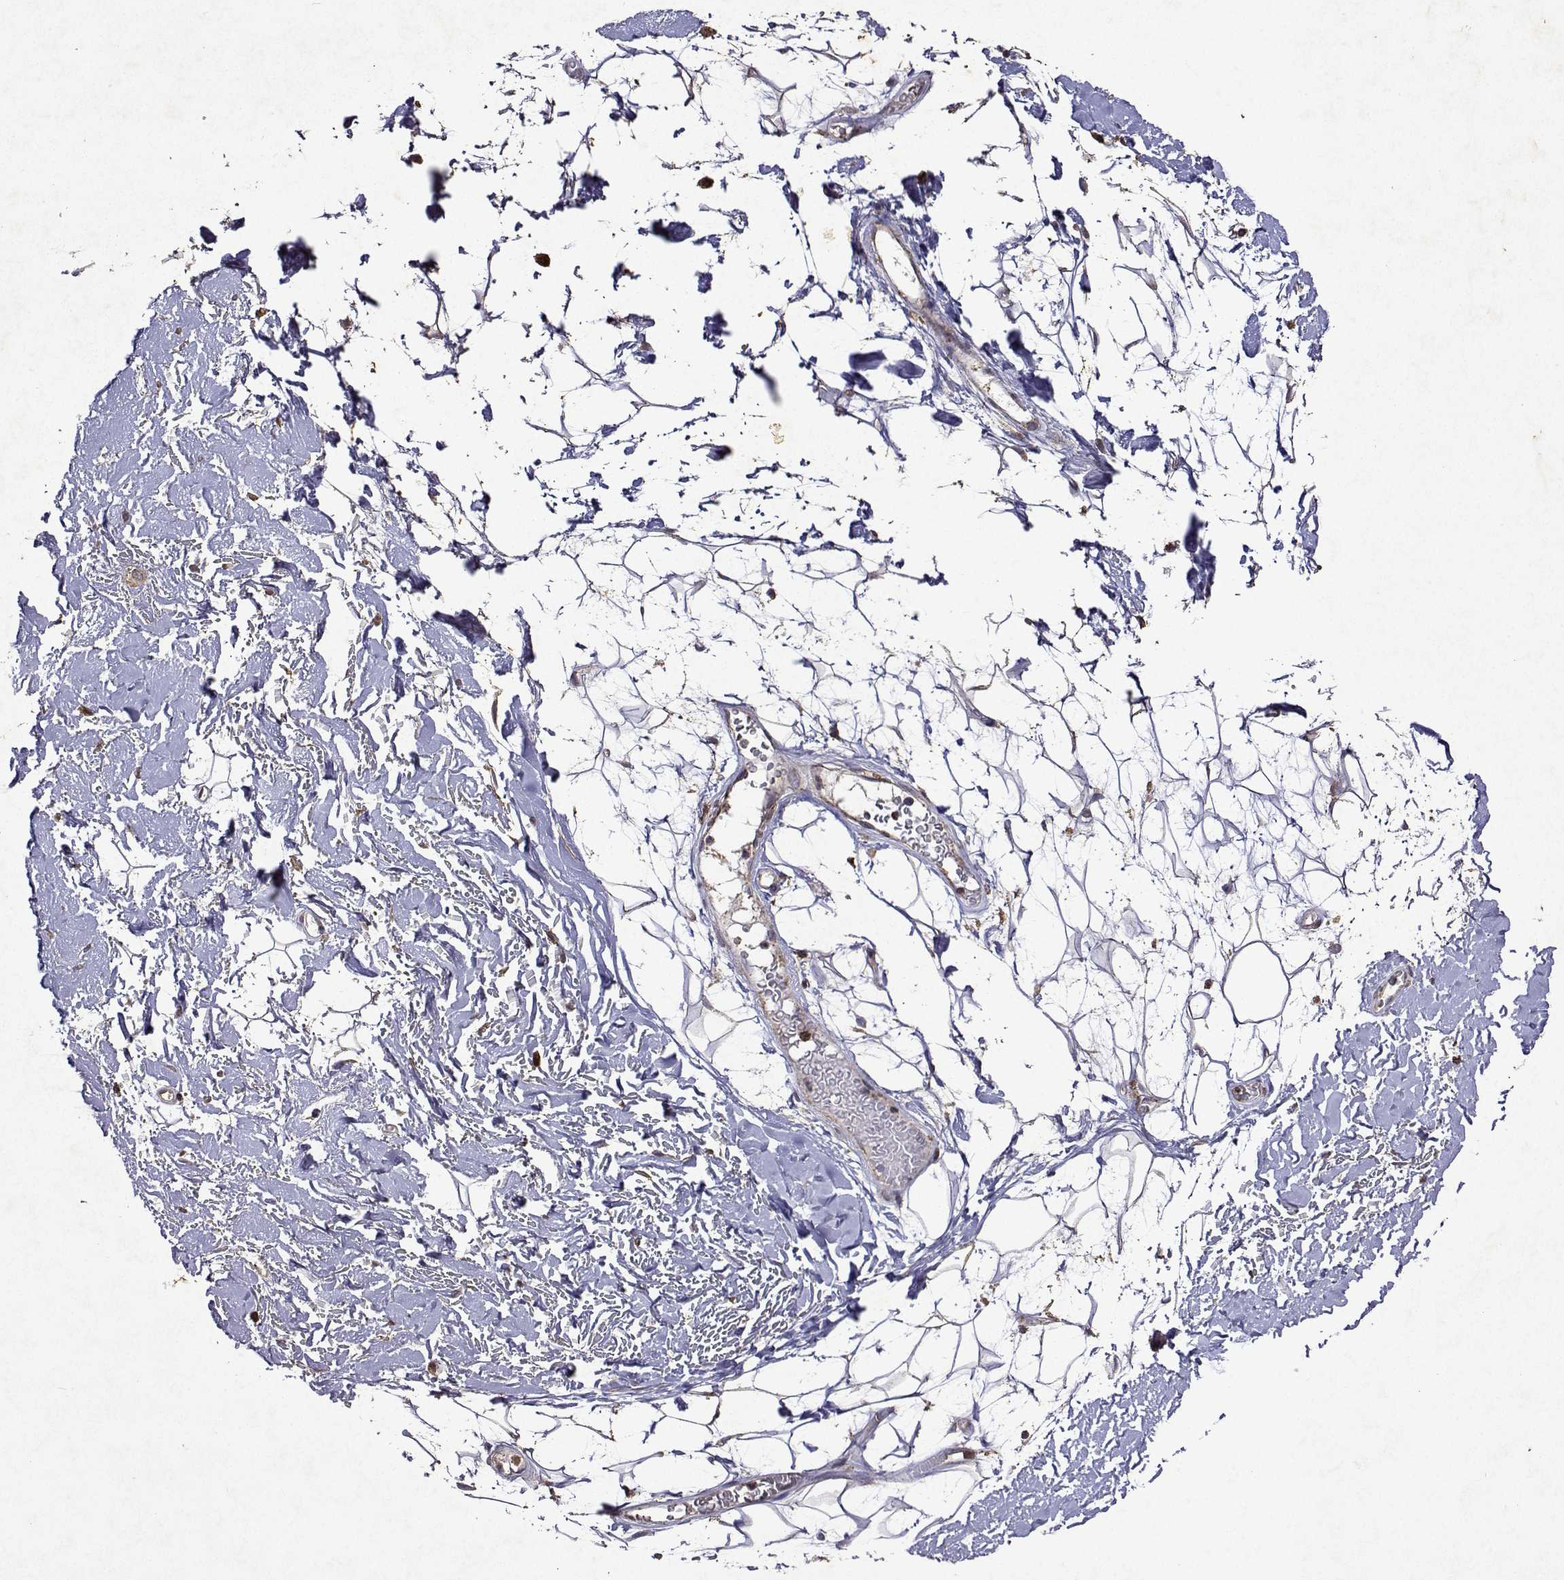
{"staining": {"intensity": "moderate", "quantity": "<25%", "location": "nuclear"}, "tissue": "adipose tissue", "cell_type": "Adipocytes", "image_type": "normal", "snomed": [{"axis": "morphology", "description": "Normal tissue, NOS"}, {"axis": "topography", "description": "Anal"}, {"axis": "topography", "description": "Peripheral nerve tissue"}], "caption": "IHC photomicrograph of unremarkable adipose tissue: human adipose tissue stained using immunohistochemistry shows low levels of moderate protein expression localized specifically in the nuclear of adipocytes, appearing as a nuclear brown color.", "gene": "TARBP2", "patient": {"sex": "male", "age": 78}}